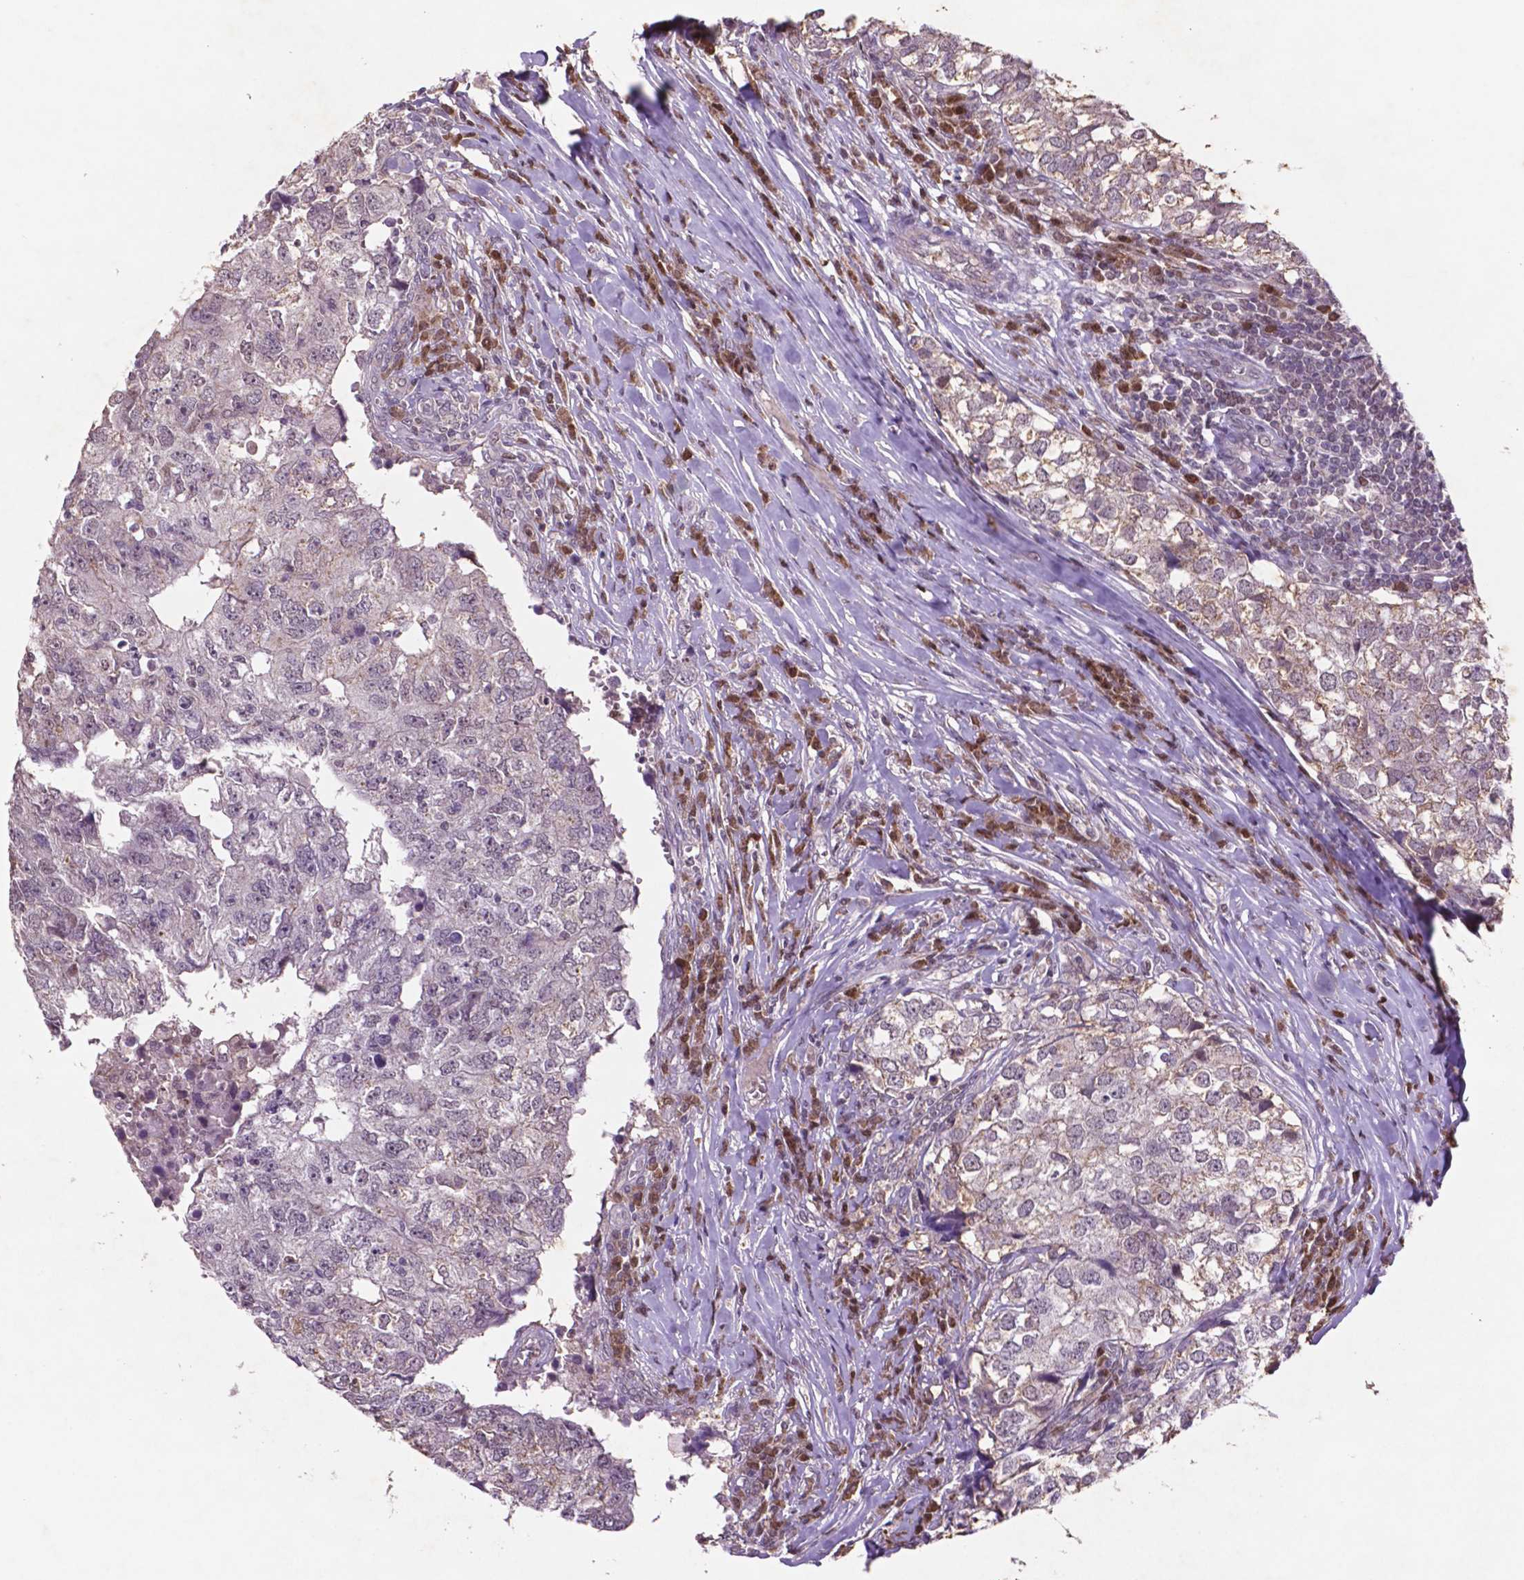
{"staining": {"intensity": "negative", "quantity": "none", "location": "none"}, "tissue": "breast cancer", "cell_type": "Tumor cells", "image_type": "cancer", "snomed": [{"axis": "morphology", "description": "Duct carcinoma"}, {"axis": "topography", "description": "Breast"}], "caption": "Tumor cells are negative for brown protein staining in infiltrating ductal carcinoma (breast).", "gene": "GLRX", "patient": {"sex": "female", "age": 30}}